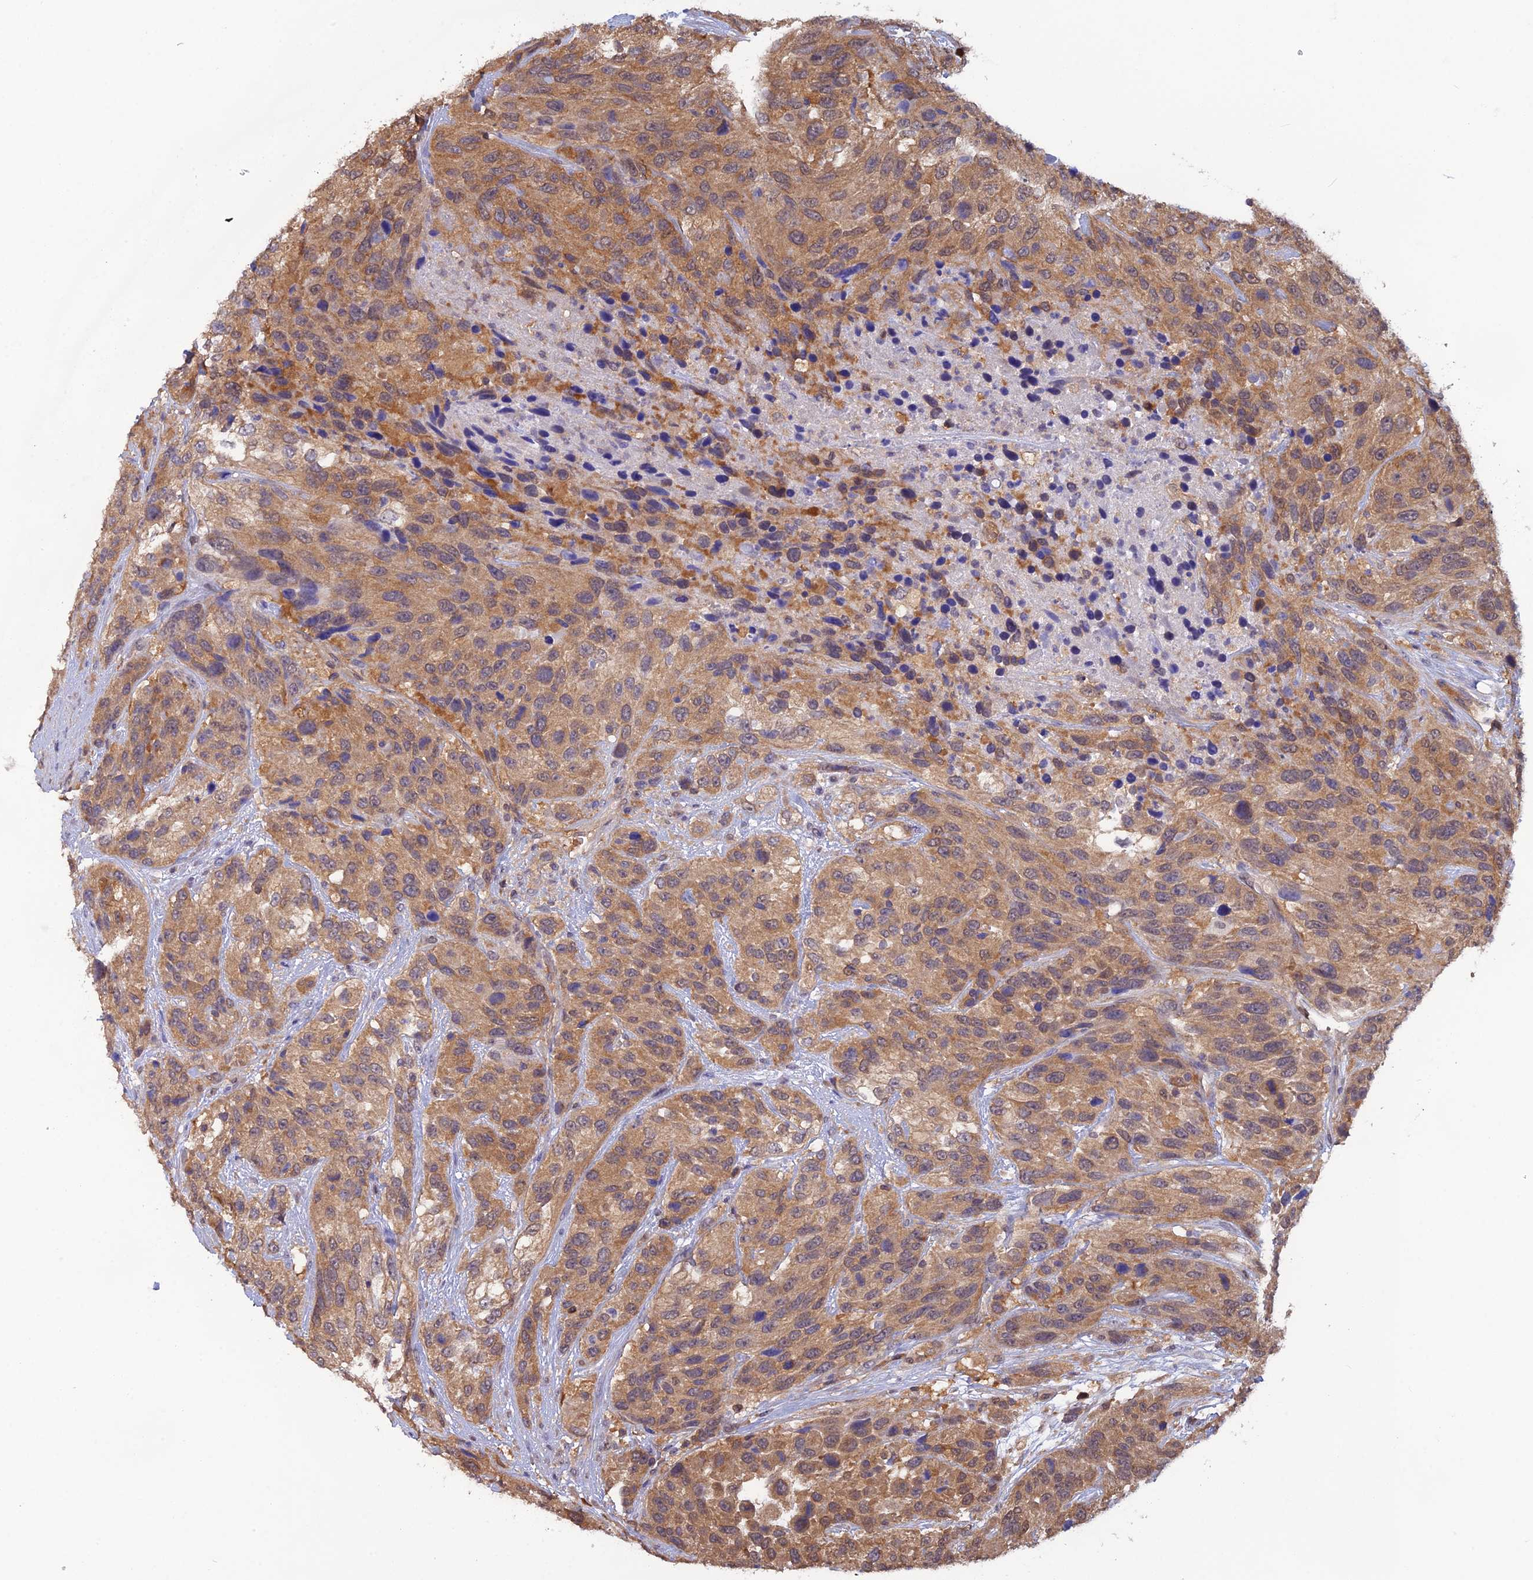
{"staining": {"intensity": "weak", "quantity": ">75%", "location": "cytoplasmic/membranous,nuclear"}, "tissue": "urothelial cancer", "cell_type": "Tumor cells", "image_type": "cancer", "snomed": [{"axis": "morphology", "description": "Urothelial carcinoma, High grade"}, {"axis": "topography", "description": "Urinary bladder"}], "caption": "The micrograph reveals staining of high-grade urothelial carcinoma, revealing weak cytoplasmic/membranous and nuclear protein staining (brown color) within tumor cells.", "gene": "HINT1", "patient": {"sex": "female", "age": 70}}